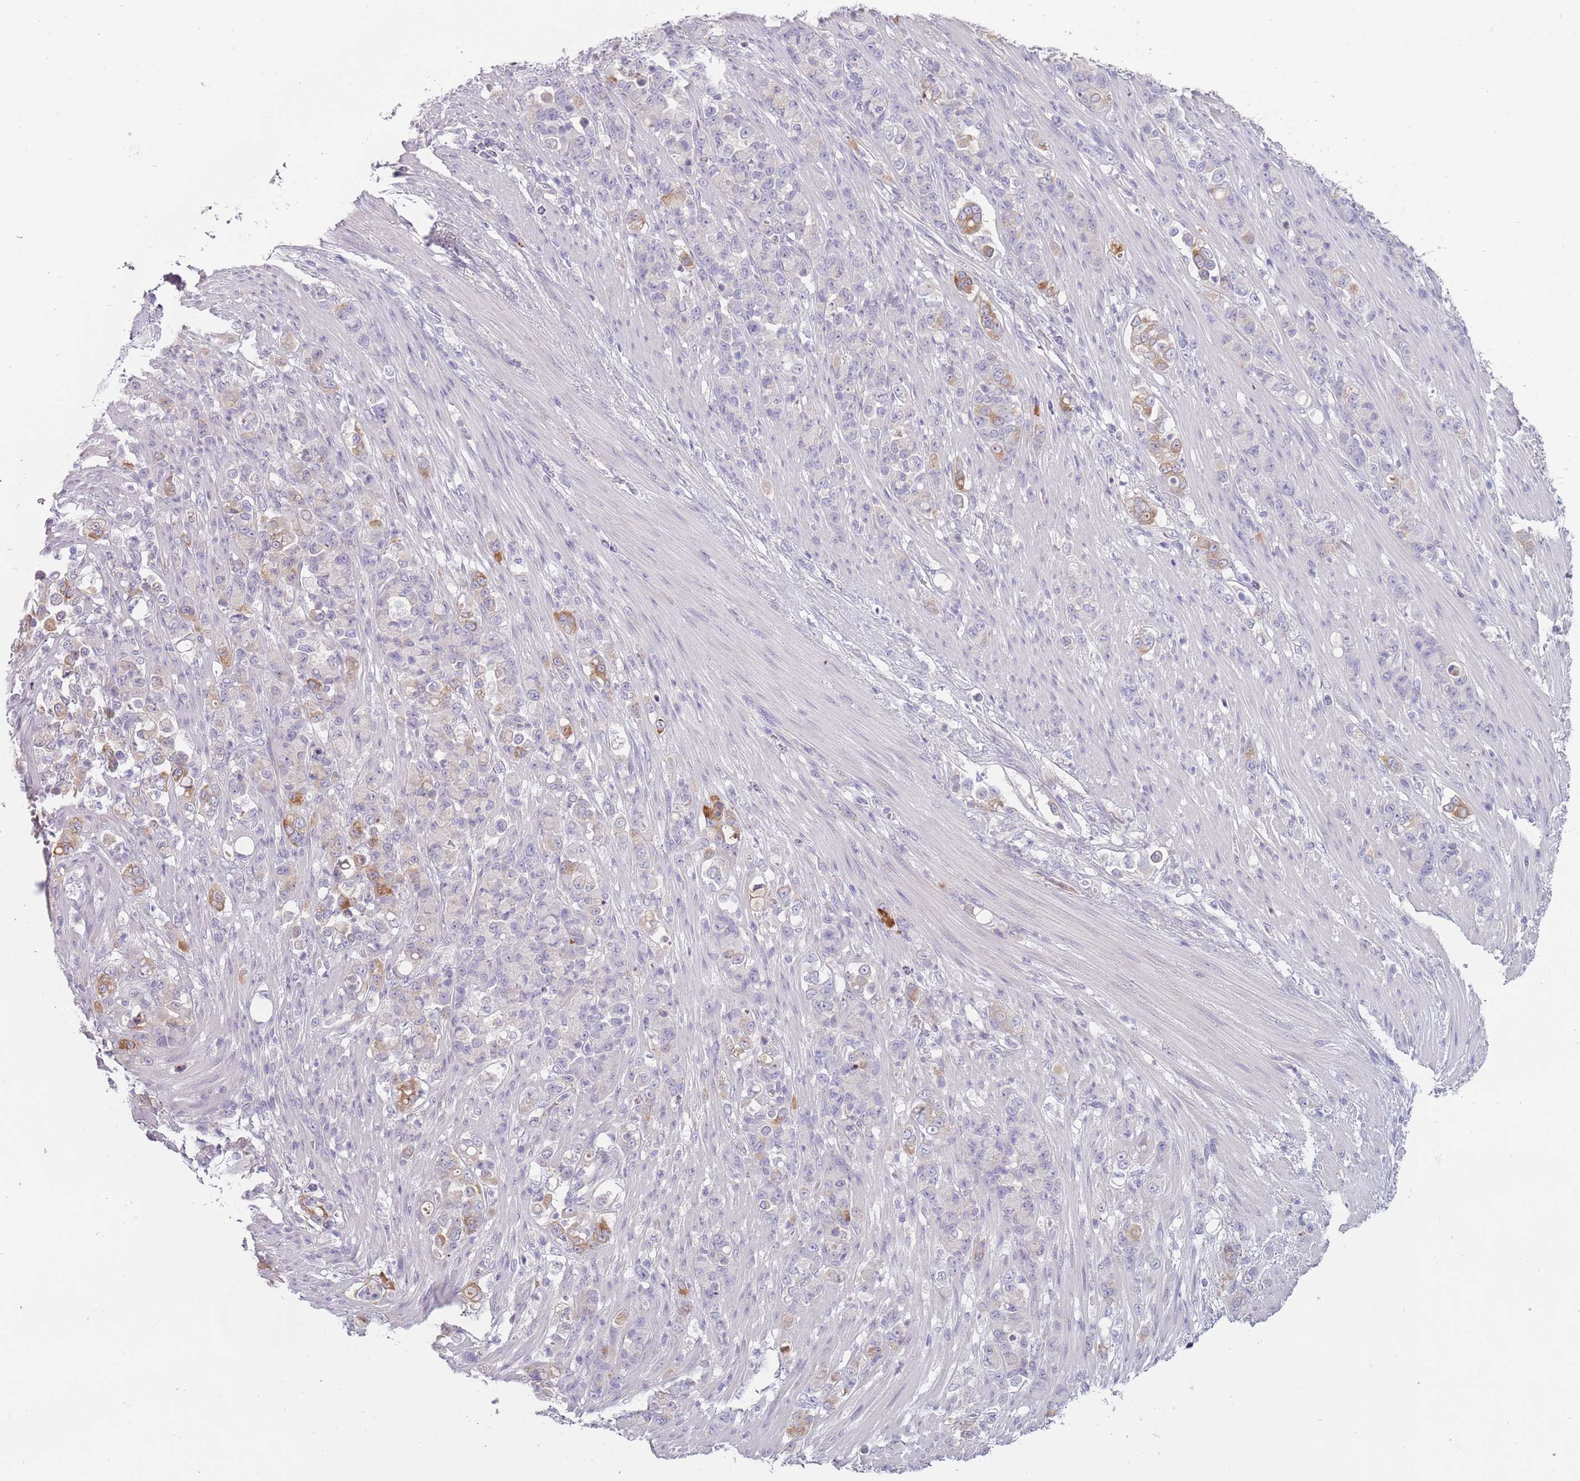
{"staining": {"intensity": "moderate", "quantity": "<25%", "location": "cytoplasmic/membranous"}, "tissue": "stomach cancer", "cell_type": "Tumor cells", "image_type": "cancer", "snomed": [{"axis": "morphology", "description": "Normal tissue, NOS"}, {"axis": "morphology", "description": "Adenocarcinoma, NOS"}, {"axis": "topography", "description": "Stomach"}], "caption": "IHC micrograph of neoplastic tissue: human stomach cancer stained using IHC displays low levels of moderate protein expression localized specifically in the cytoplasmic/membranous of tumor cells, appearing as a cytoplasmic/membranous brown color.", "gene": "TNFRSF6B", "patient": {"sex": "female", "age": 79}}